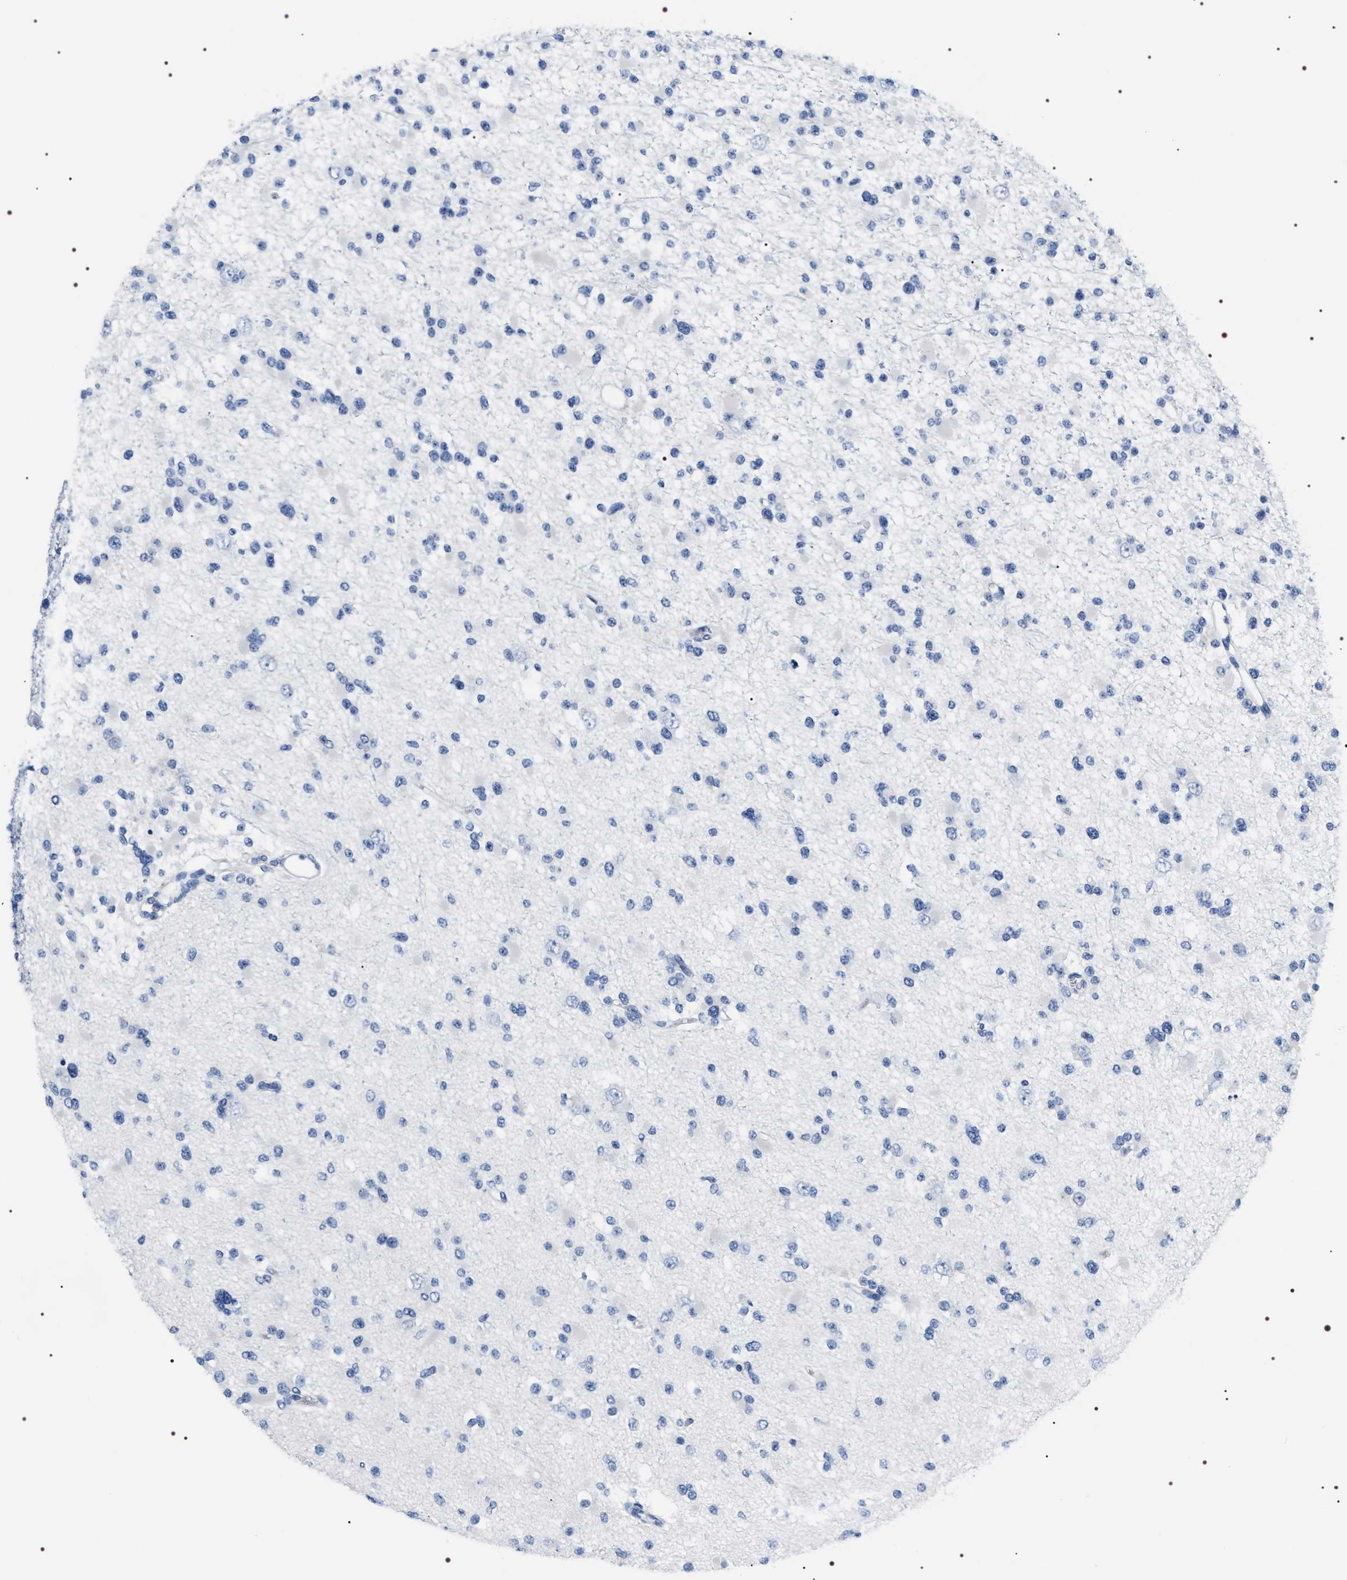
{"staining": {"intensity": "negative", "quantity": "none", "location": "none"}, "tissue": "glioma", "cell_type": "Tumor cells", "image_type": "cancer", "snomed": [{"axis": "morphology", "description": "Glioma, malignant, Low grade"}, {"axis": "topography", "description": "Brain"}], "caption": "Immunohistochemical staining of human glioma shows no significant expression in tumor cells.", "gene": "ADH4", "patient": {"sex": "female", "age": 22}}